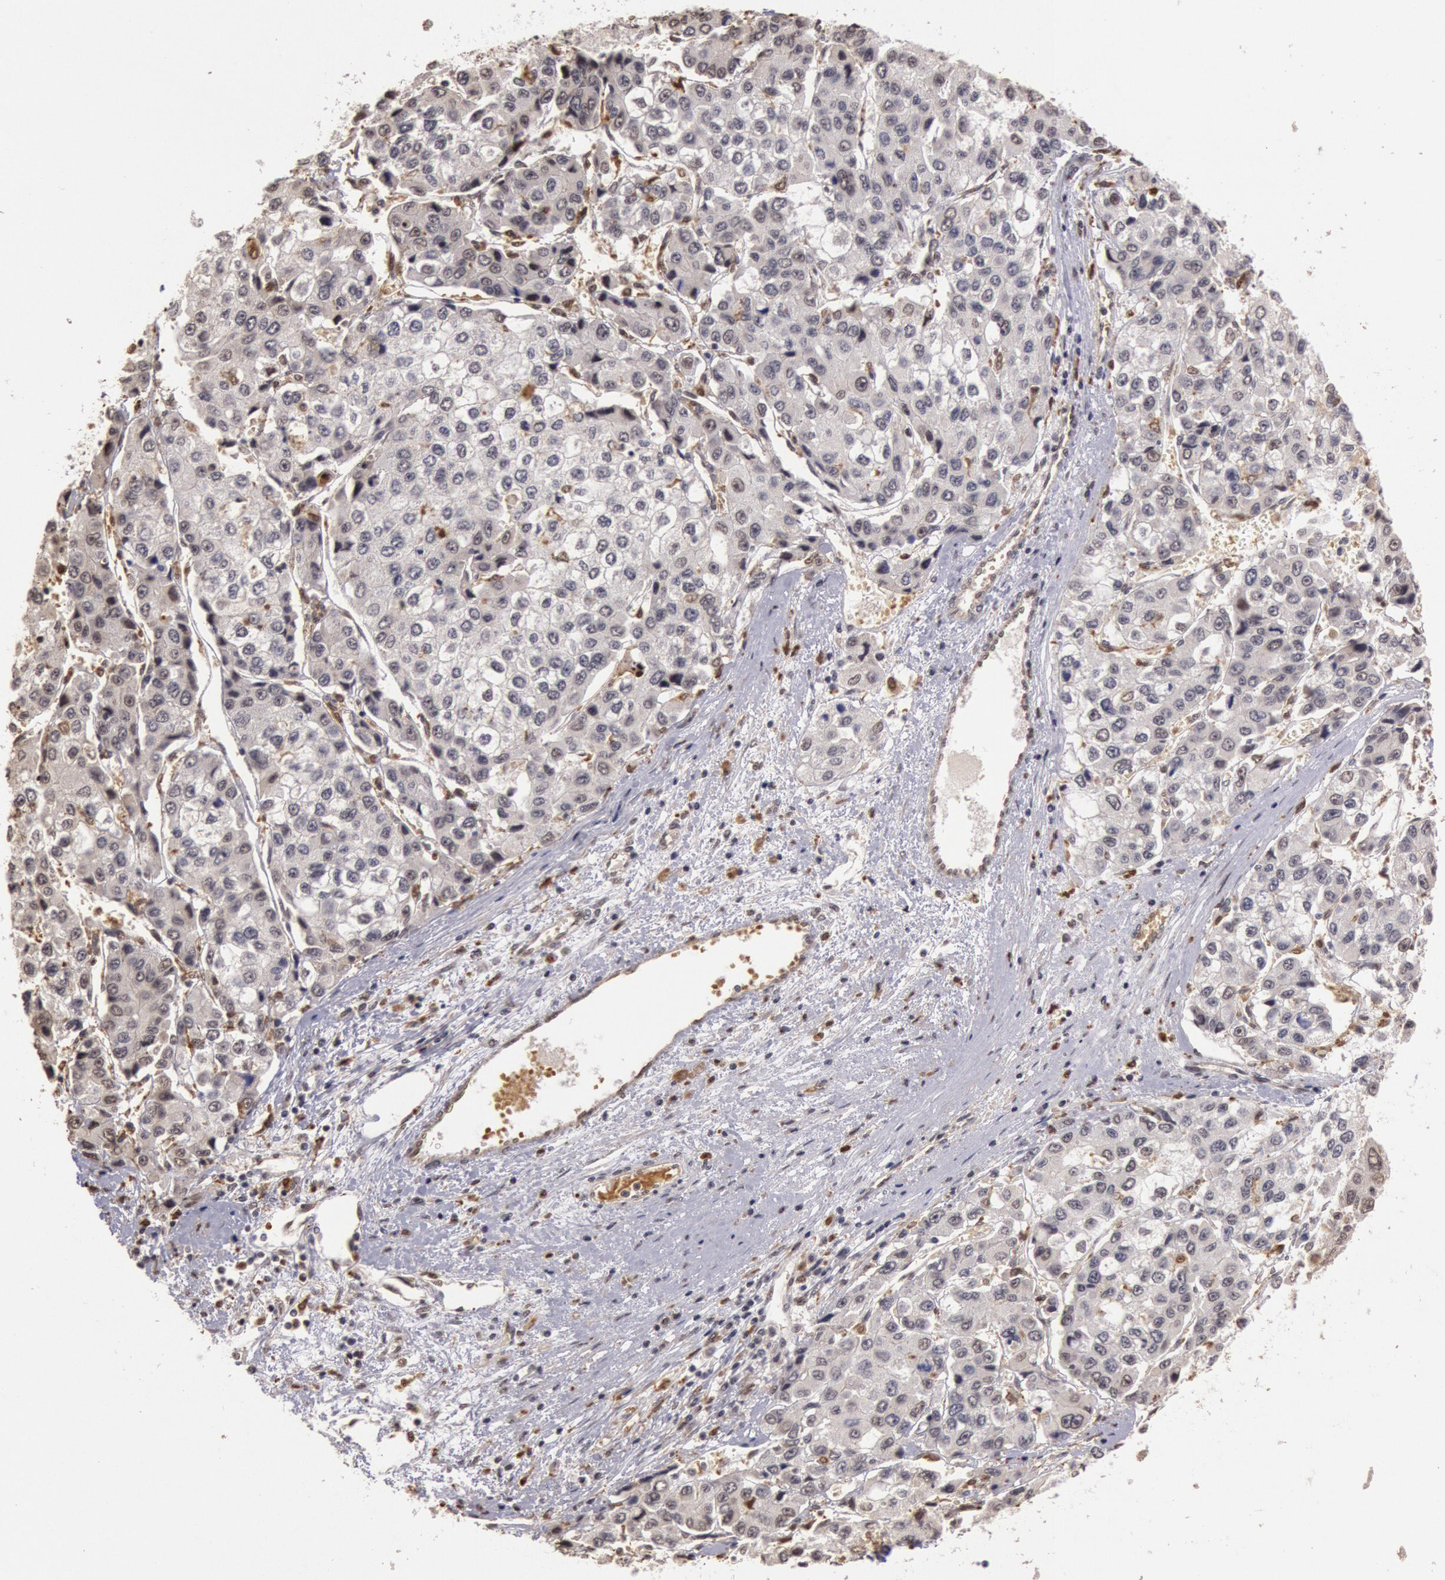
{"staining": {"intensity": "negative", "quantity": "none", "location": "none"}, "tissue": "liver cancer", "cell_type": "Tumor cells", "image_type": "cancer", "snomed": [{"axis": "morphology", "description": "Carcinoma, Hepatocellular, NOS"}, {"axis": "topography", "description": "Liver"}], "caption": "Photomicrograph shows no significant protein expression in tumor cells of liver cancer.", "gene": "LIG4", "patient": {"sex": "female", "age": 66}}